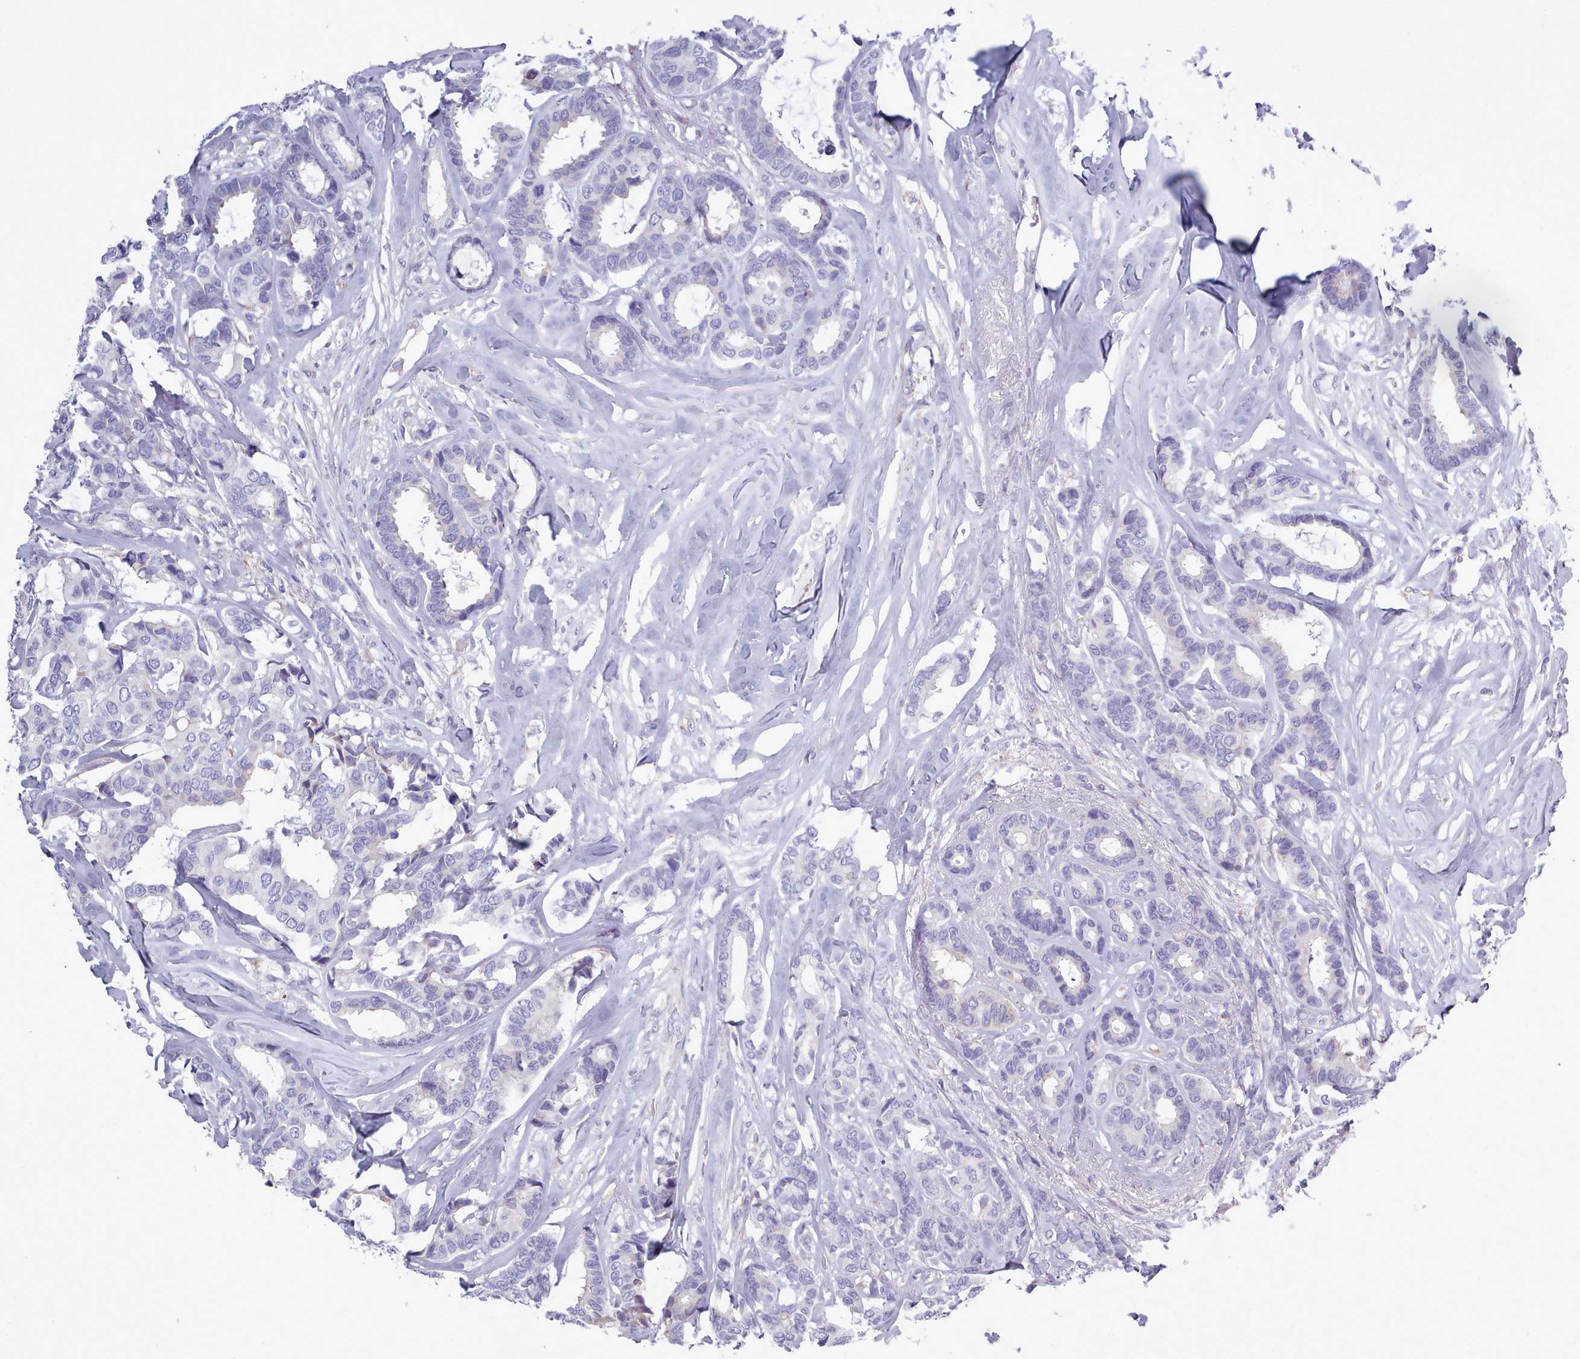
{"staining": {"intensity": "negative", "quantity": "none", "location": "none"}, "tissue": "breast cancer", "cell_type": "Tumor cells", "image_type": "cancer", "snomed": [{"axis": "morphology", "description": "Duct carcinoma"}, {"axis": "topography", "description": "Breast"}], "caption": "High magnification brightfield microscopy of breast cancer stained with DAB (3,3'-diaminobenzidine) (brown) and counterstained with hematoxylin (blue): tumor cells show no significant staining.", "gene": "XKR8", "patient": {"sex": "female", "age": 87}}